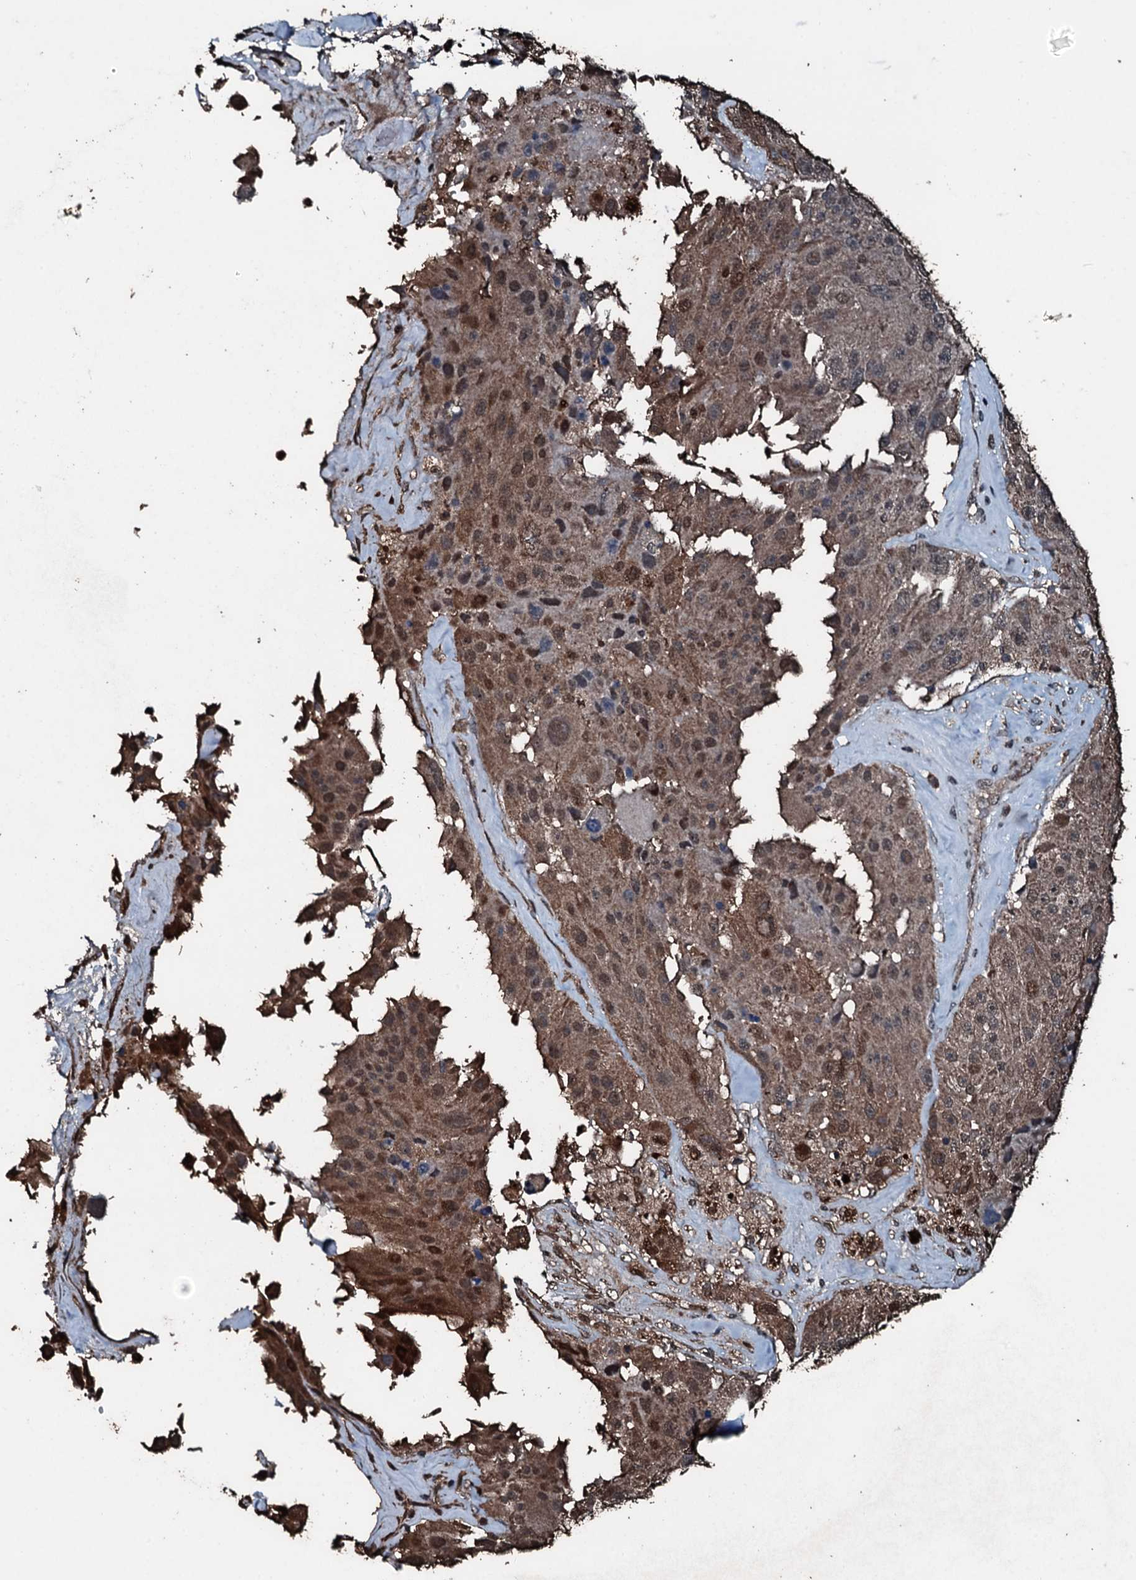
{"staining": {"intensity": "moderate", "quantity": ">75%", "location": "cytoplasmic/membranous,nuclear"}, "tissue": "melanoma", "cell_type": "Tumor cells", "image_type": "cancer", "snomed": [{"axis": "morphology", "description": "Malignant melanoma, Metastatic site"}, {"axis": "topography", "description": "Lymph node"}], "caption": "Malignant melanoma (metastatic site) was stained to show a protein in brown. There is medium levels of moderate cytoplasmic/membranous and nuclear staining in about >75% of tumor cells.", "gene": "FAAP24", "patient": {"sex": "male", "age": 62}}